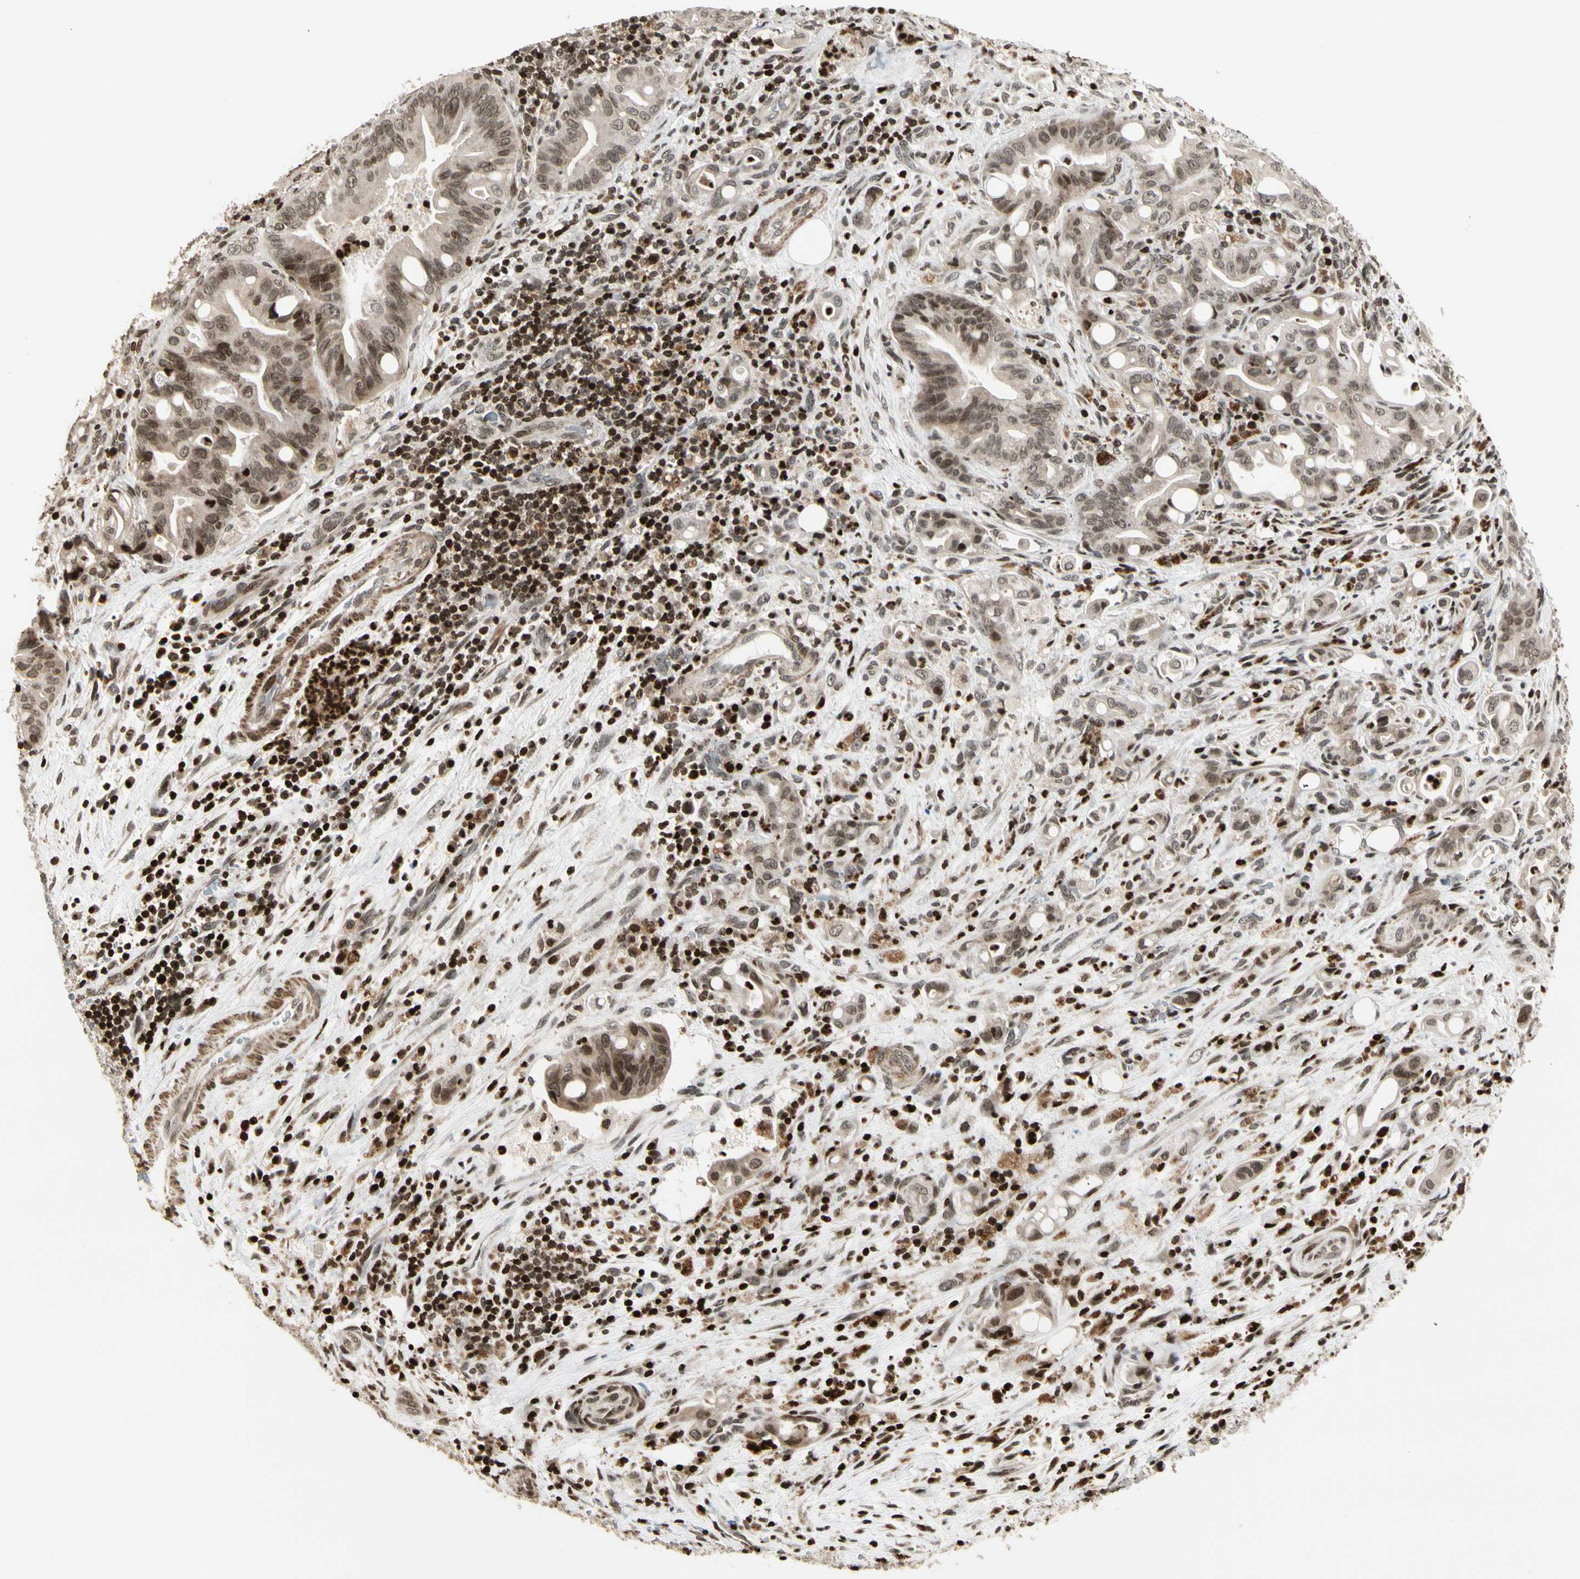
{"staining": {"intensity": "weak", "quantity": ">75%", "location": "nuclear"}, "tissue": "liver cancer", "cell_type": "Tumor cells", "image_type": "cancer", "snomed": [{"axis": "morphology", "description": "Cholangiocarcinoma"}, {"axis": "topography", "description": "Liver"}], "caption": "This is a histology image of immunohistochemistry (IHC) staining of liver cancer (cholangiocarcinoma), which shows weak expression in the nuclear of tumor cells.", "gene": "TSHZ3", "patient": {"sex": "female", "age": 68}}